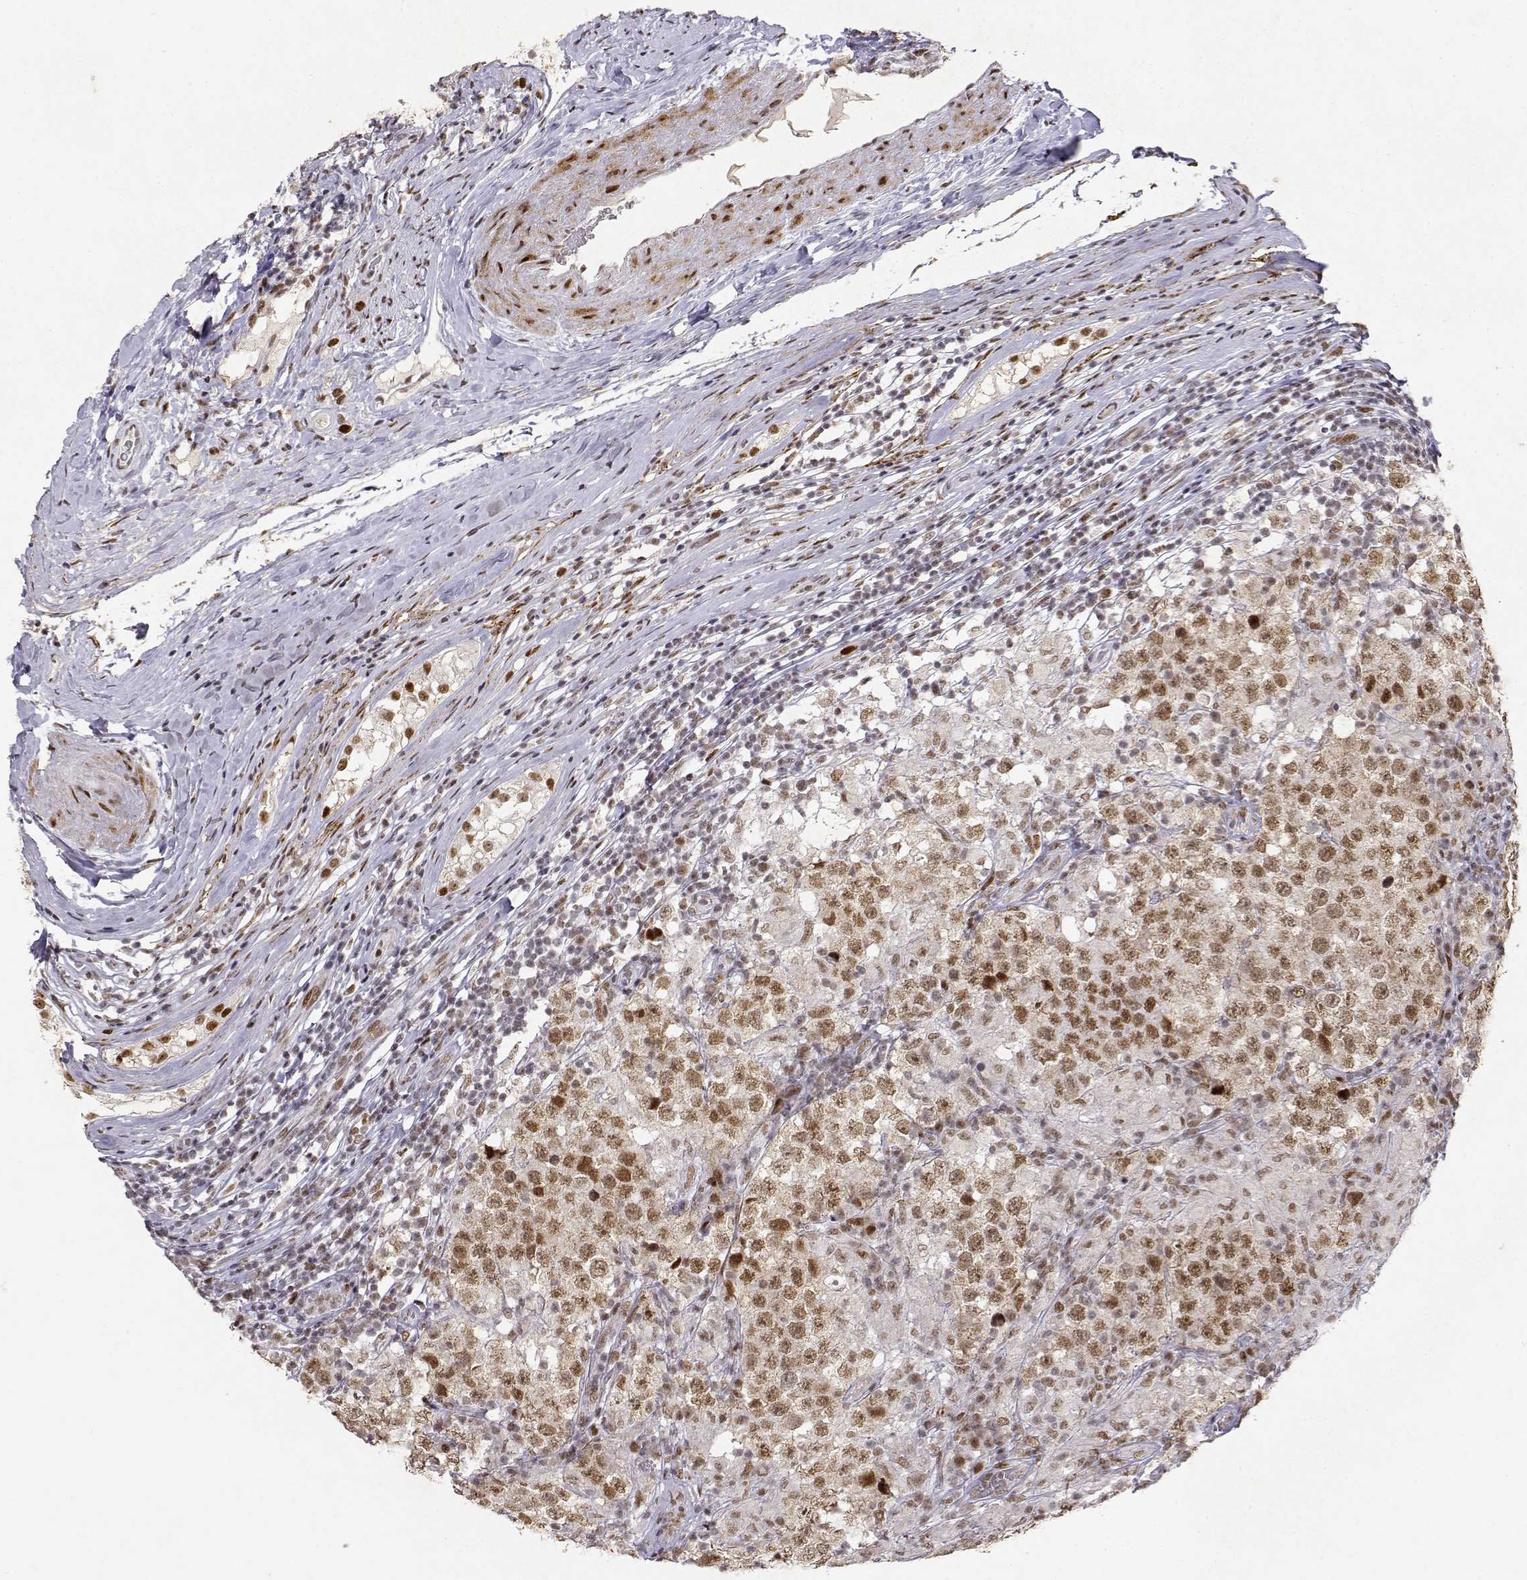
{"staining": {"intensity": "weak", "quantity": ">75%", "location": "nuclear"}, "tissue": "testis cancer", "cell_type": "Tumor cells", "image_type": "cancer", "snomed": [{"axis": "morphology", "description": "Seminoma, NOS"}, {"axis": "morphology", "description": "Carcinoma, Embryonal, NOS"}, {"axis": "topography", "description": "Testis"}], "caption": "The photomicrograph reveals a brown stain indicating the presence of a protein in the nuclear of tumor cells in testis cancer (seminoma).", "gene": "RSF1", "patient": {"sex": "male", "age": 41}}